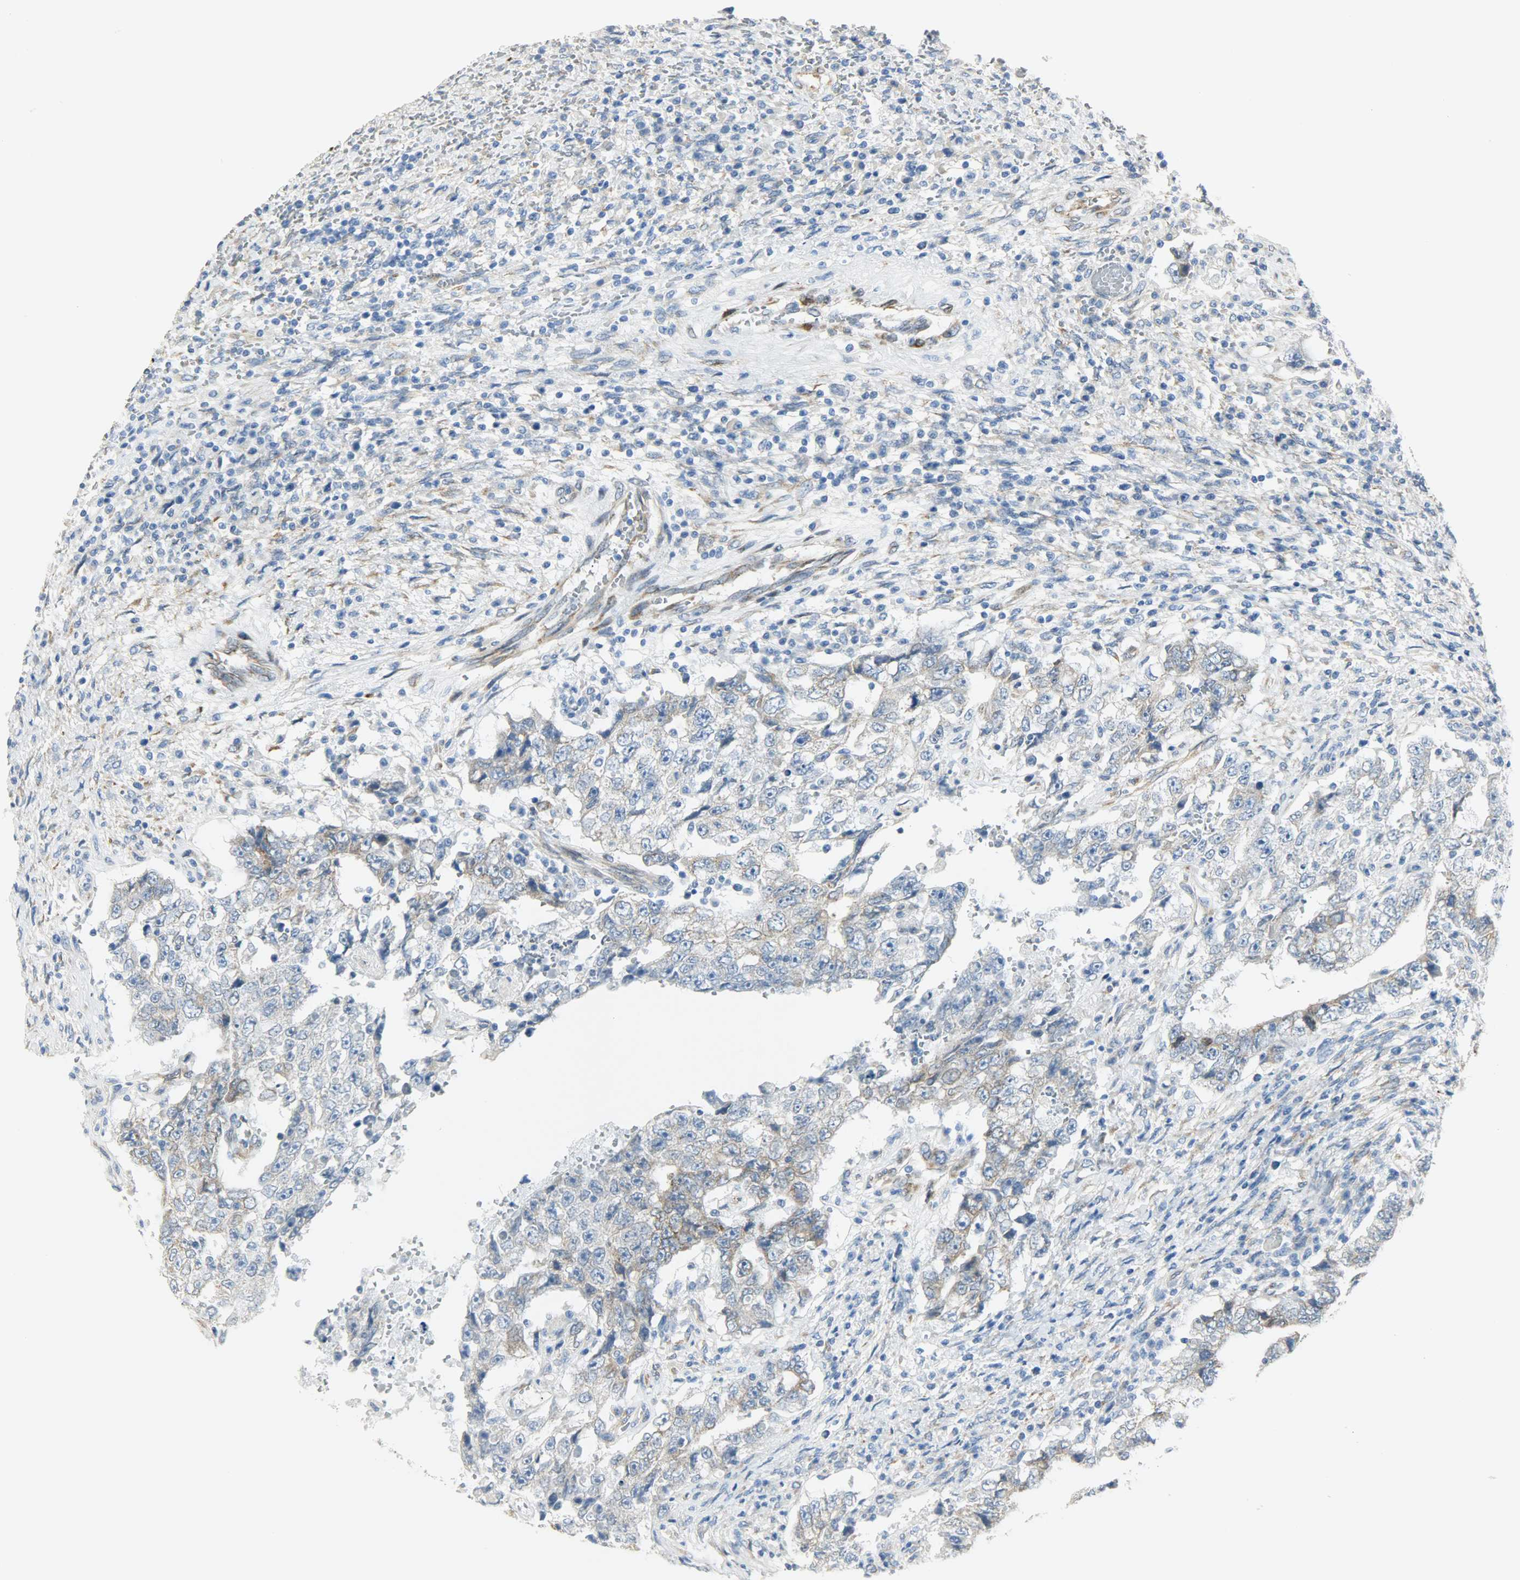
{"staining": {"intensity": "moderate", "quantity": "<25%", "location": "cytoplasmic/membranous"}, "tissue": "testis cancer", "cell_type": "Tumor cells", "image_type": "cancer", "snomed": [{"axis": "morphology", "description": "Carcinoma, Embryonal, NOS"}, {"axis": "topography", "description": "Testis"}], "caption": "Testis cancer stained with a brown dye exhibits moderate cytoplasmic/membranous positive expression in about <25% of tumor cells.", "gene": "PKD2", "patient": {"sex": "male", "age": 26}}